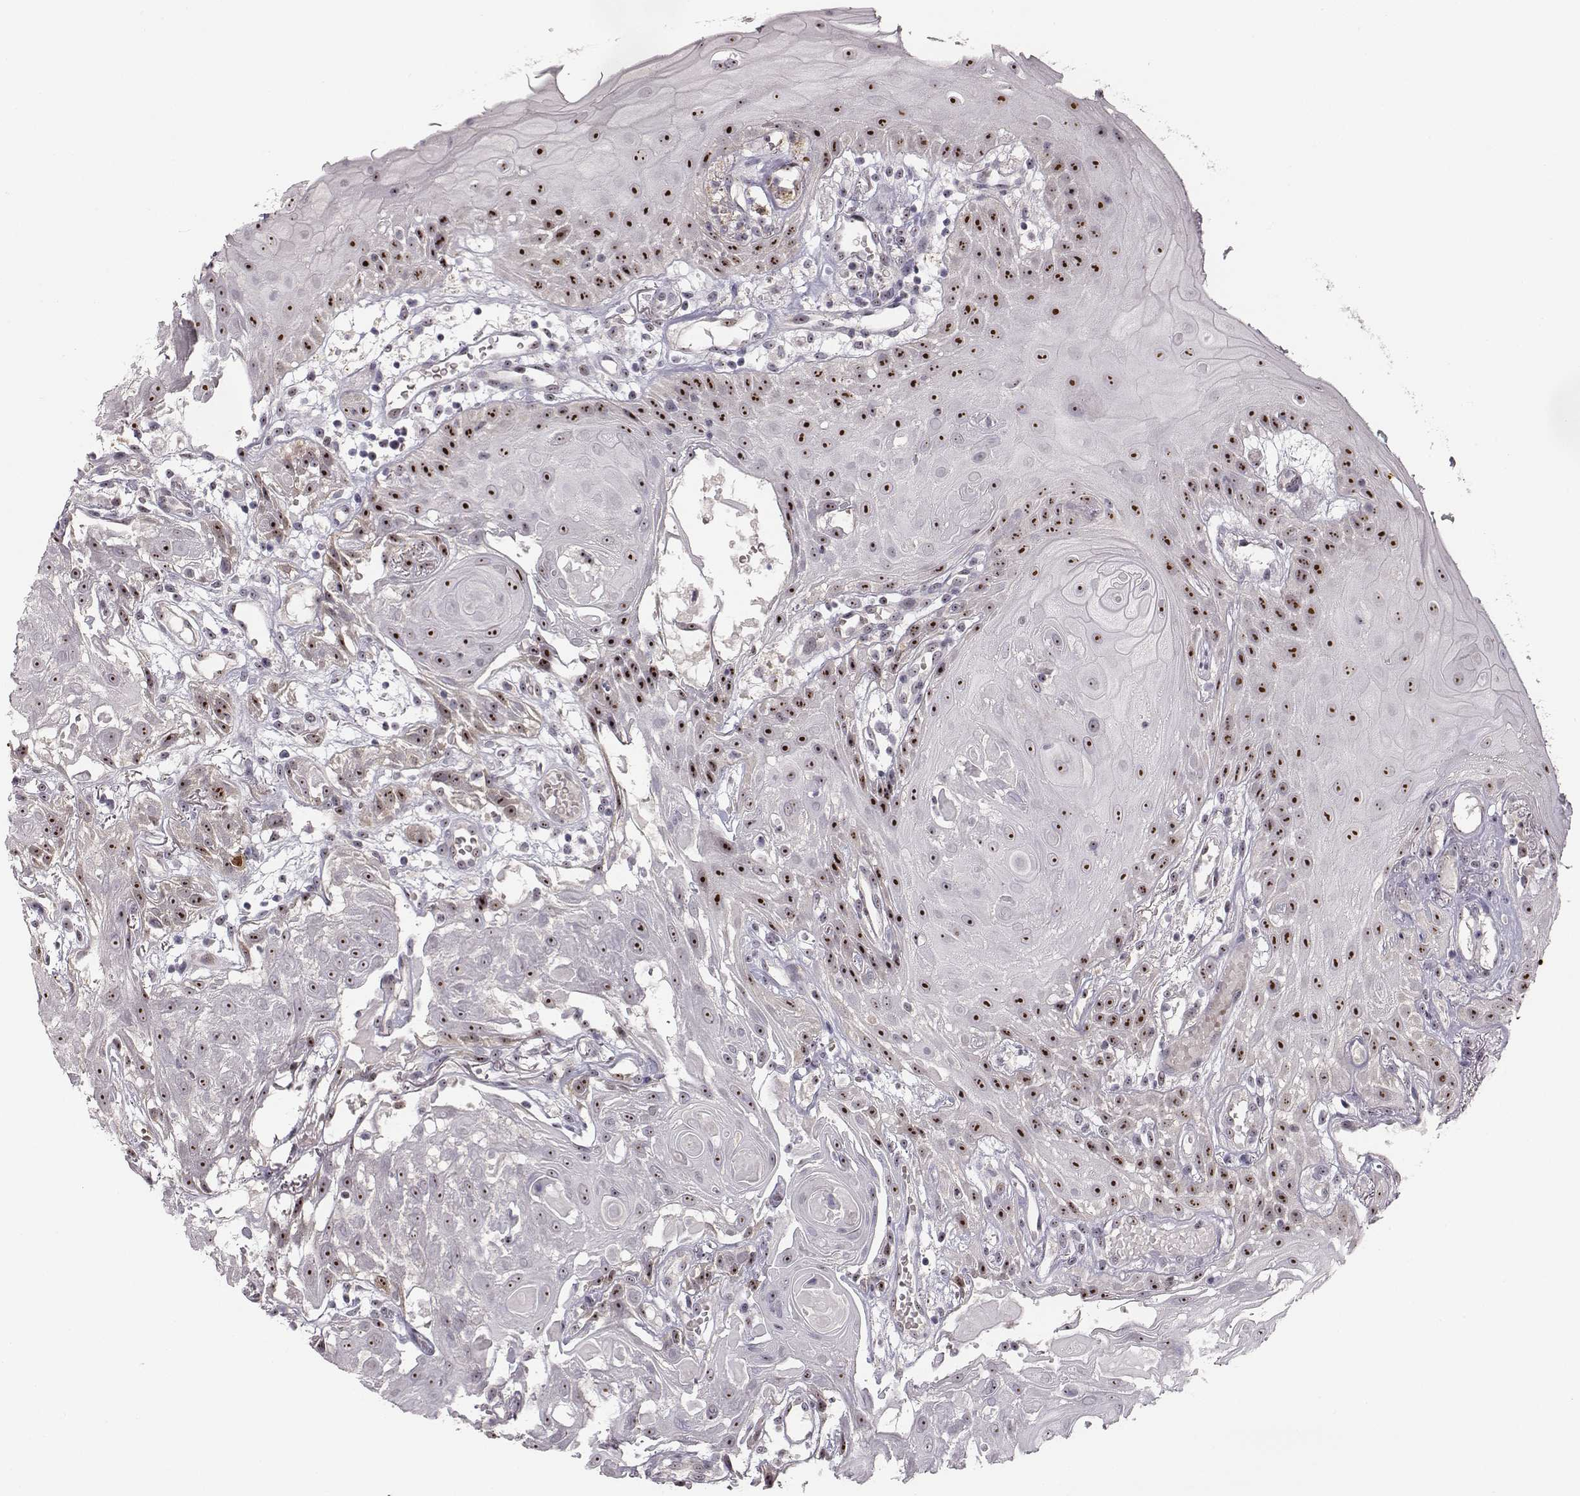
{"staining": {"intensity": "strong", "quantity": ">75%", "location": "nuclear"}, "tissue": "head and neck cancer", "cell_type": "Tumor cells", "image_type": "cancer", "snomed": [{"axis": "morphology", "description": "Normal tissue, NOS"}, {"axis": "morphology", "description": "Squamous cell carcinoma, NOS"}, {"axis": "topography", "description": "Oral tissue"}, {"axis": "topography", "description": "Salivary gland"}, {"axis": "topography", "description": "Head-Neck"}], "caption": "IHC image of human head and neck cancer stained for a protein (brown), which displays high levels of strong nuclear expression in approximately >75% of tumor cells.", "gene": "NIFK", "patient": {"sex": "female", "age": 62}}